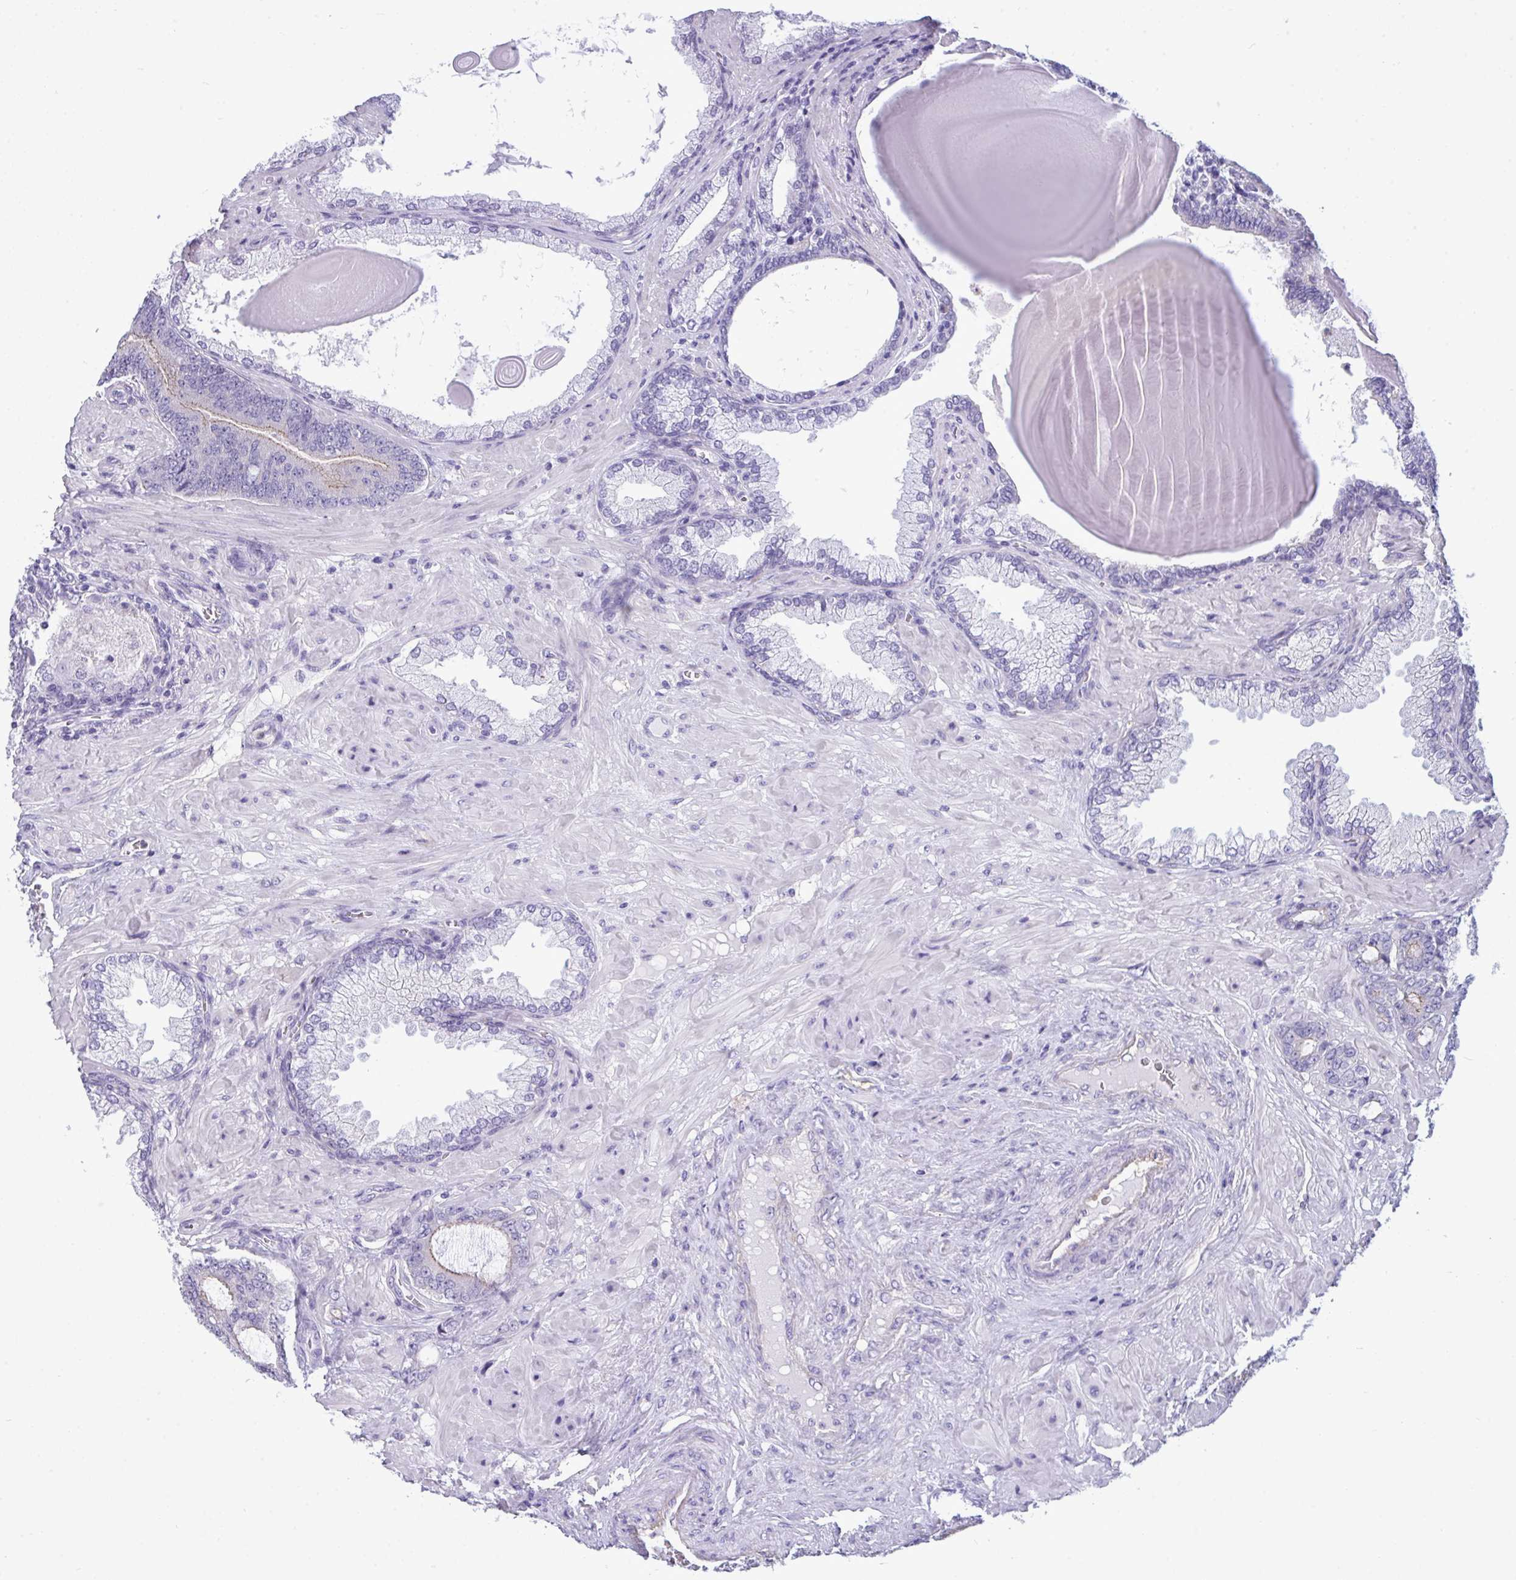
{"staining": {"intensity": "negative", "quantity": "none", "location": "none"}, "tissue": "prostate cancer", "cell_type": "Tumor cells", "image_type": "cancer", "snomed": [{"axis": "morphology", "description": "Adenocarcinoma, High grade"}, {"axis": "topography", "description": "Prostate"}], "caption": "This is an immunohistochemistry (IHC) photomicrograph of prostate cancer (high-grade adenocarcinoma). There is no positivity in tumor cells.", "gene": "MYH10", "patient": {"sex": "male", "age": 62}}